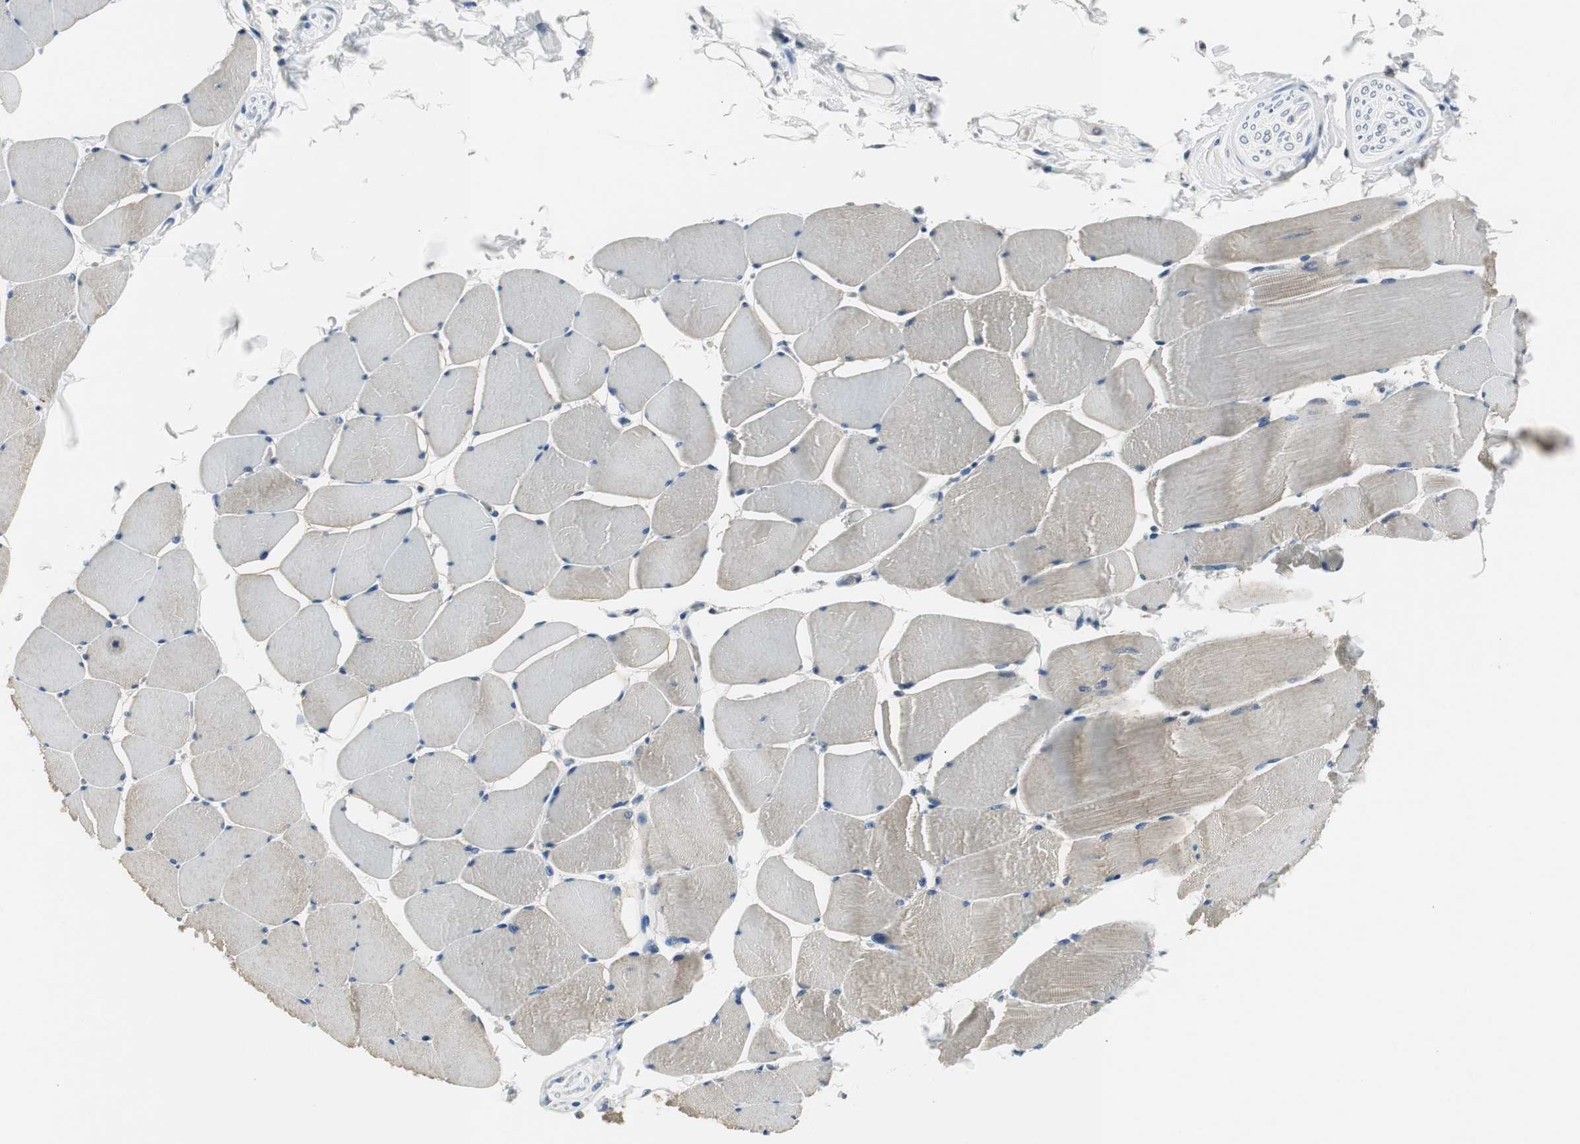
{"staining": {"intensity": "moderate", "quantity": "25%-75%", "location": "cytoplasmic/membranous"}, "tissue": "skeletal muscle", "cell_type": "Myocytes", "image_type": "normal", "snomed": [{"axis": "morphology", "description": "Normal tissue, NOS"}, {"axis": "topography", "description": "Skeletal muscle"}], "caption": "Myocytes display medium levels of moderate cytoplasmic/membranous staining in about 25%-75% of cells in unremarkable human skeletal muscle. The staining was performed using DAB (3,3'-diaminobenzidine), with brown indicating positive protein expression. Nuclei are stained blue with hematoxylin.", "gene": "CCT5", "patient": {"sex": "male", "age": 62}}